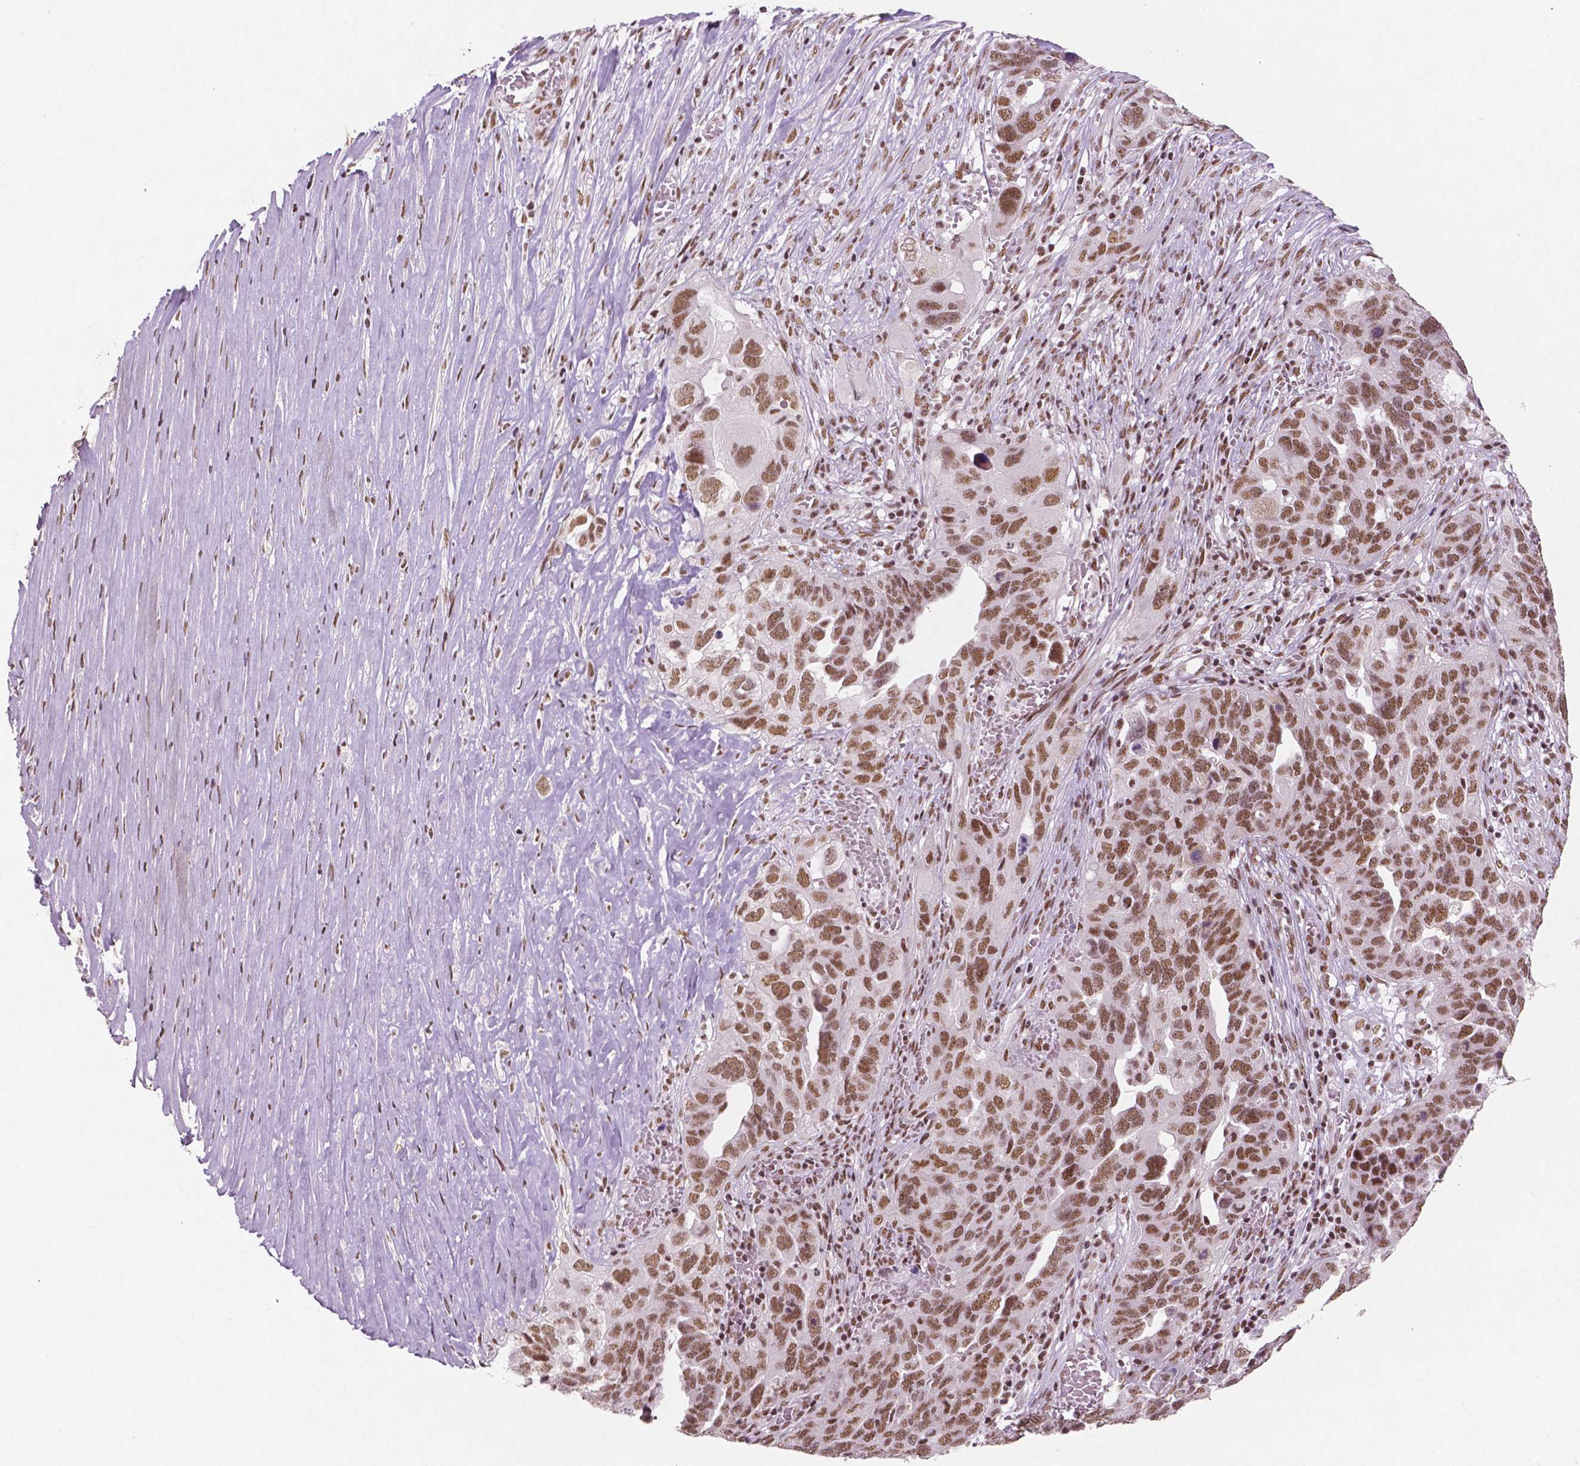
{"staining": {"intensity": "moderate", "quantity": ">75%", "location": "nuclear"}, "tissue": "ovarian cancer", "cell_type": "Tumor cells", "image_type": "cancer", "snomed": [{"axis": "morphology", "description": "Carcinoma, endometroid"}, {"axis": "topography", "description": "Soft tissue"}, {"axis": "topography", "description": "Ovary"}], "caption": "Immunohistochemical staining of human ovarian cancer reveals moderate nuclear protein expression in approximately >75% of tumor cells.", "gene": "BRD4", "patient": {"sex": "female", "age": 52}}